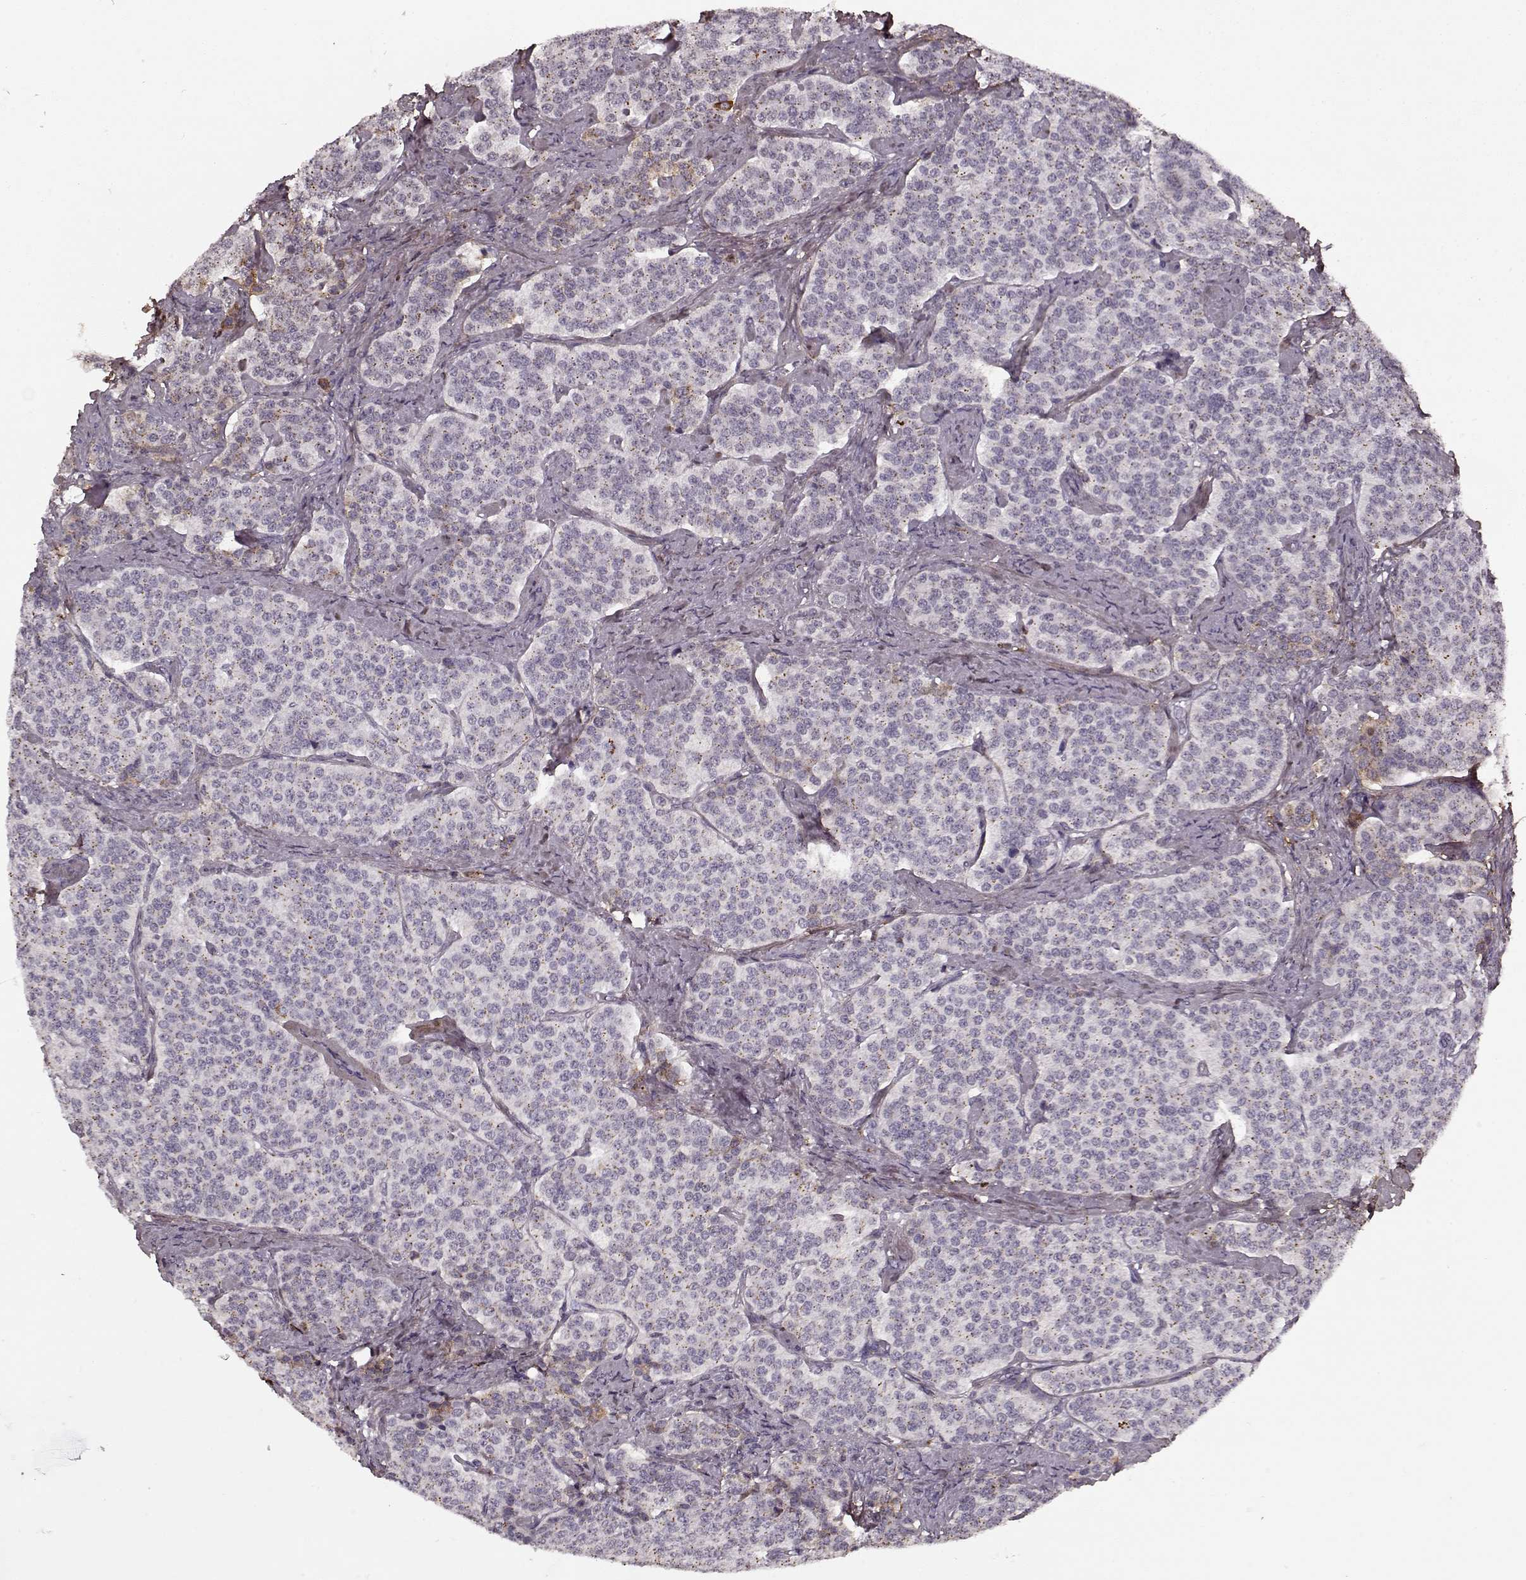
{"staining": {"intensity": "negative", "quantity": "none", "location": "none"}, "tissue": "carcinoid", "cell_type": "Tumor cells", "image_type": "cancer", "snomed": [{"axis": "morphology", "description": "Carcinoid, malignant, NOS"}, {"axis": "topography", "description": "Small intestine"}], "caption": "Tumor cells show no significant protein staining in carcinoid. Brightfield microscopy of IHC stained with DAB (3,3'-diaminobenzidine) (brown) and hematoxylin (blue), captured at high magnification.", "gene": "LUM", "patient": {"sex": "female", "age": 58}}